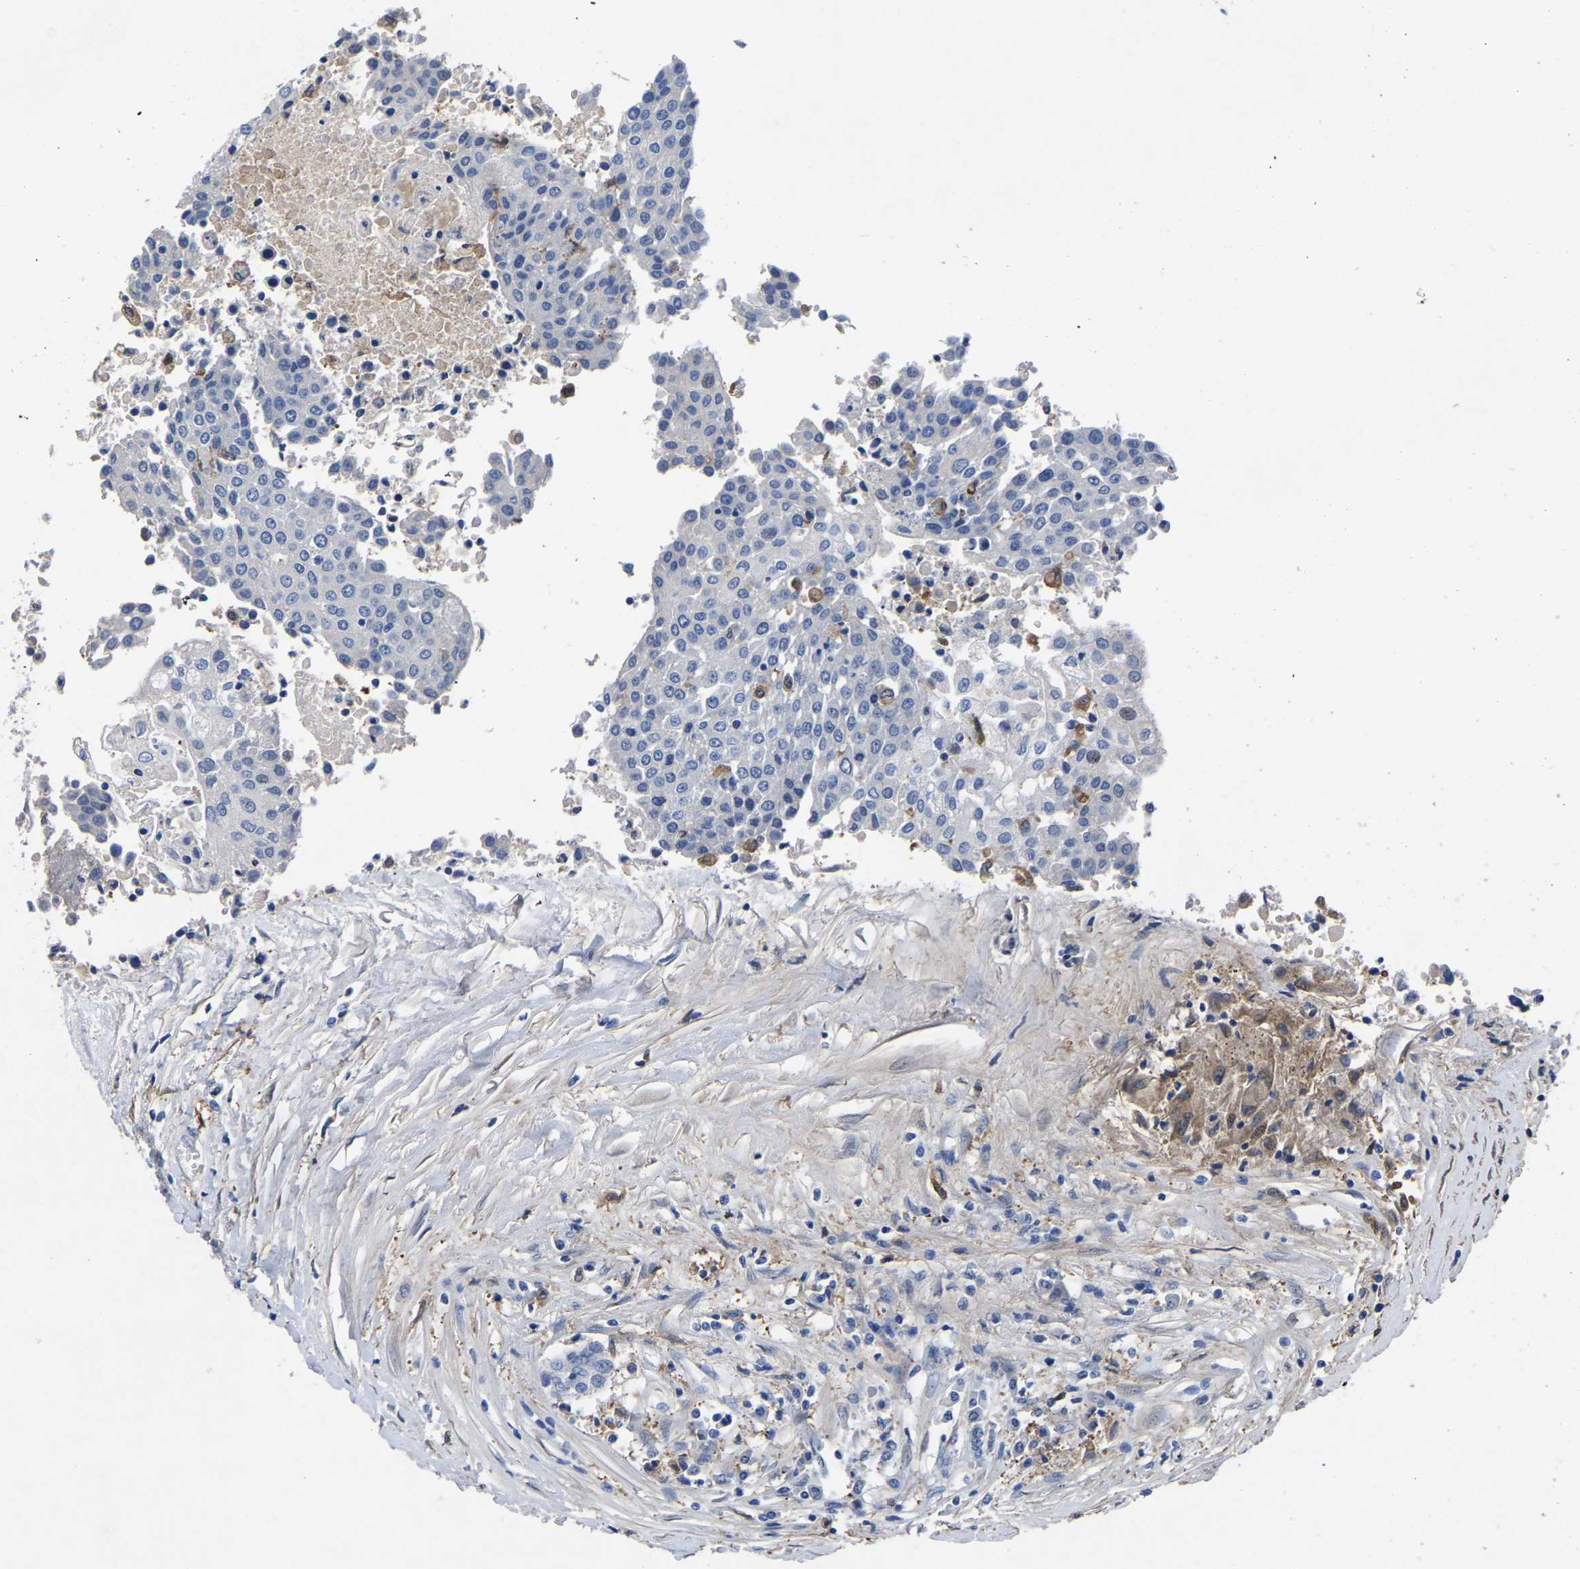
{"staining": {"intensity": "negative", "quantity": "none", "location": "none"}, "tissue": "urothelial cancer", "cell_type": "Tumor cells", "image_type": "cancer", "snomed": [{"axis": "morphology", "description": "Urothelial carcinoma, High grade"}, {"axis": "topography", "description": "Urinary bladder"}], "caption": "A high-resolution histopathology image shows IHC staining of urothelial cancer, which displays no significant positivity in tumor cells.", "gene": "ATG2B", "patient": {"sex": "female", "age": 85}}